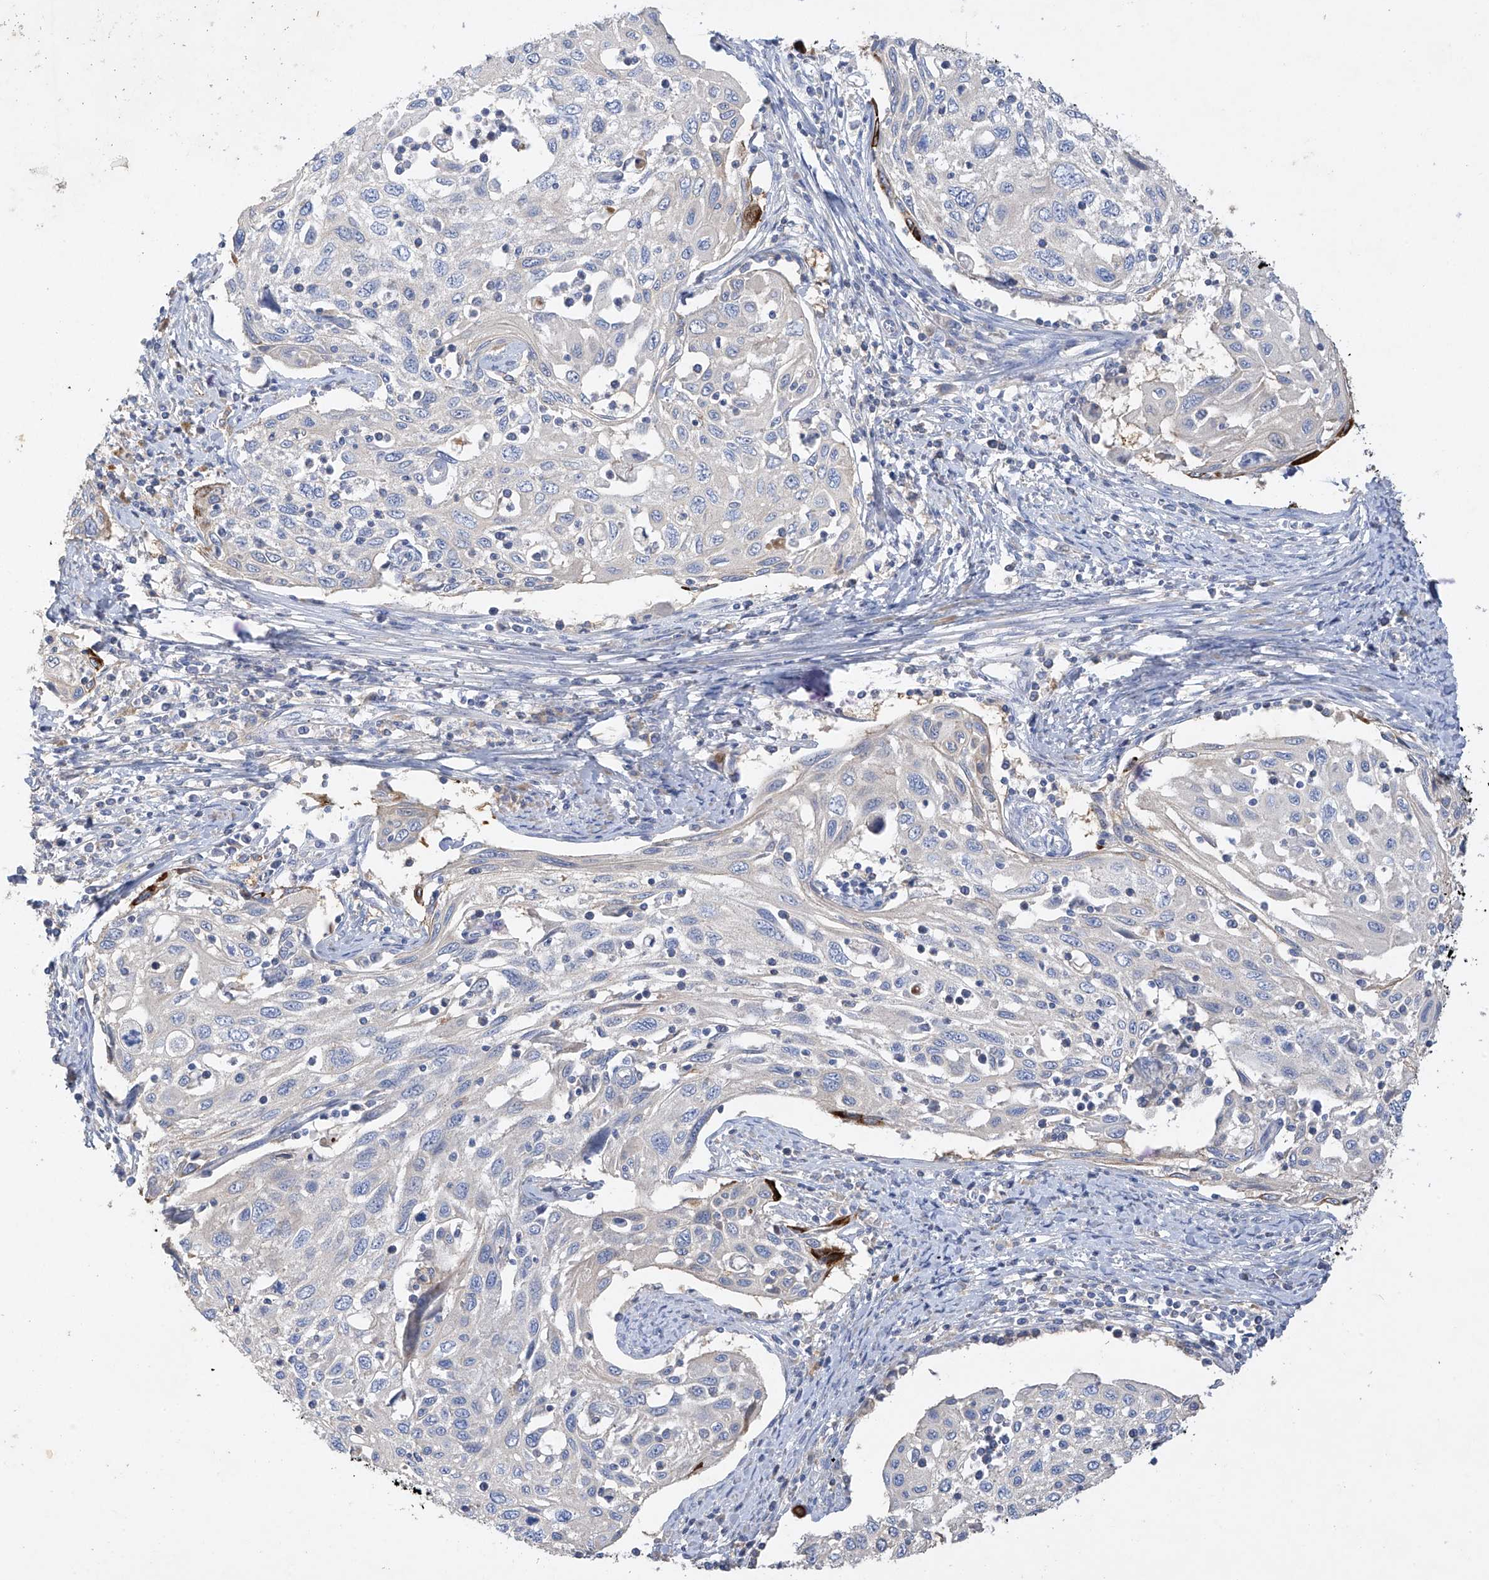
{"staining": {"intensity": "negative", "quantity": "none", "location": "none"}, "tissue": "cervical cancer", "cell_type": "Tumor cells", "image_type": "cancer", "snomed": [{"axis": "morphology", "description": "Squamous cell carcinoma, NOS"}, {"axis": "topography", "description": "Cervix"}], "caption": "Cervical cancer stained for a protein using immunohistochemistry reveals no expression tumor cells.", "gene": "PRSS12", "patient": {"sex": "female", "age": 70}}